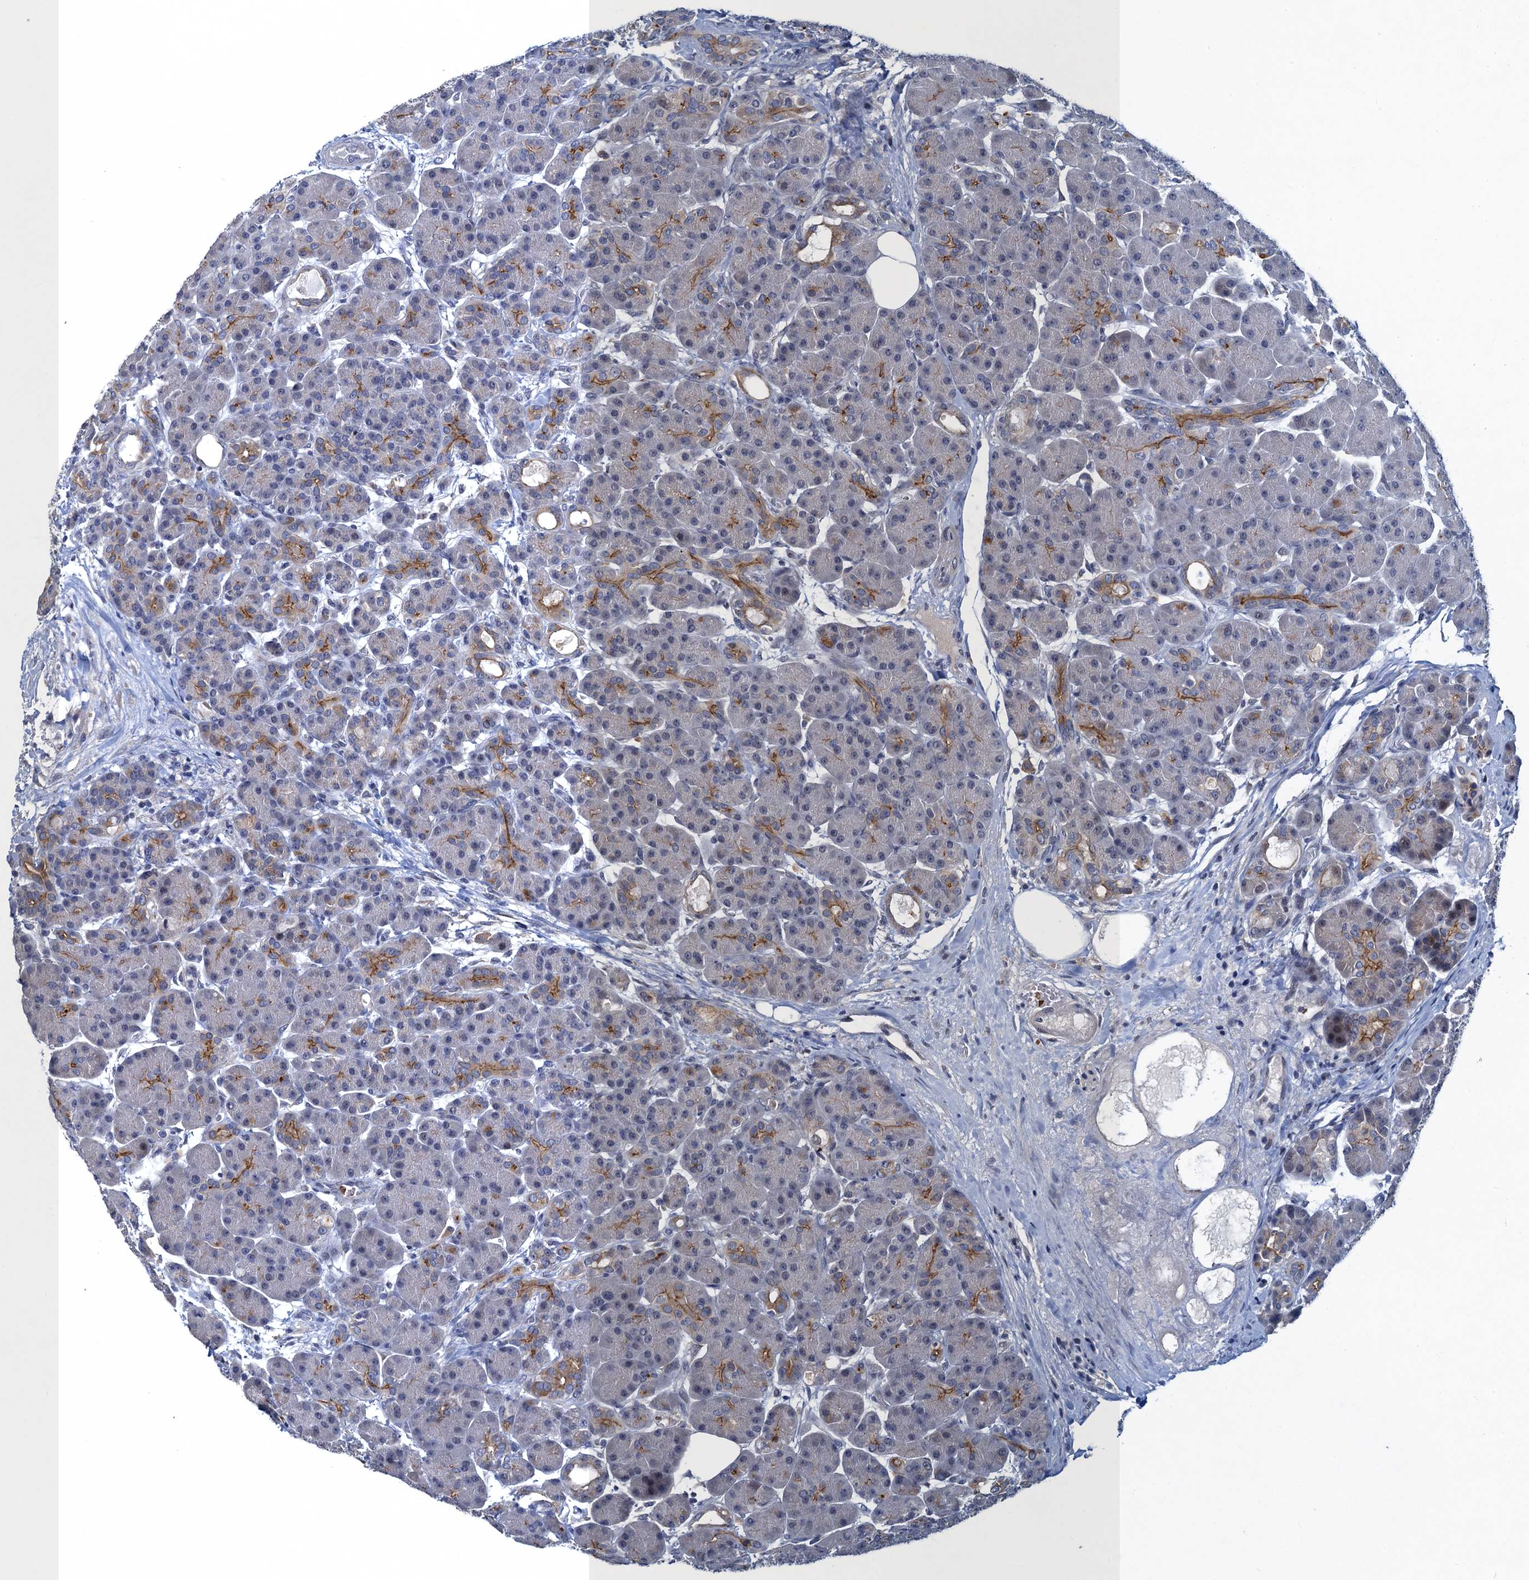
{"staining": {"intensity": "moderate", "quantity": "<25%", "location": "cytoplasmic/membranous"}, "tissue": "pancreas", "cell_type": "Exocrine glandular cells", "image_type": "normal", "snomed": [{"axis": "morphology", "description": "Normal tissue, NOS"}, {"axis": "topography", "description": "Pancreas"}], "caption": "Immunohistochemistry image of normal pancreas: human pancreas stained using immunohistochemistry shows low levels of moderate protein expression localized specifically in the cytoplasmic/membranous of exocrine glandular cells, appearing as a cytoplasmic/membranous brown color.", "gene": "ATOSA", "patient": {"sex": "male", "age": 63}}